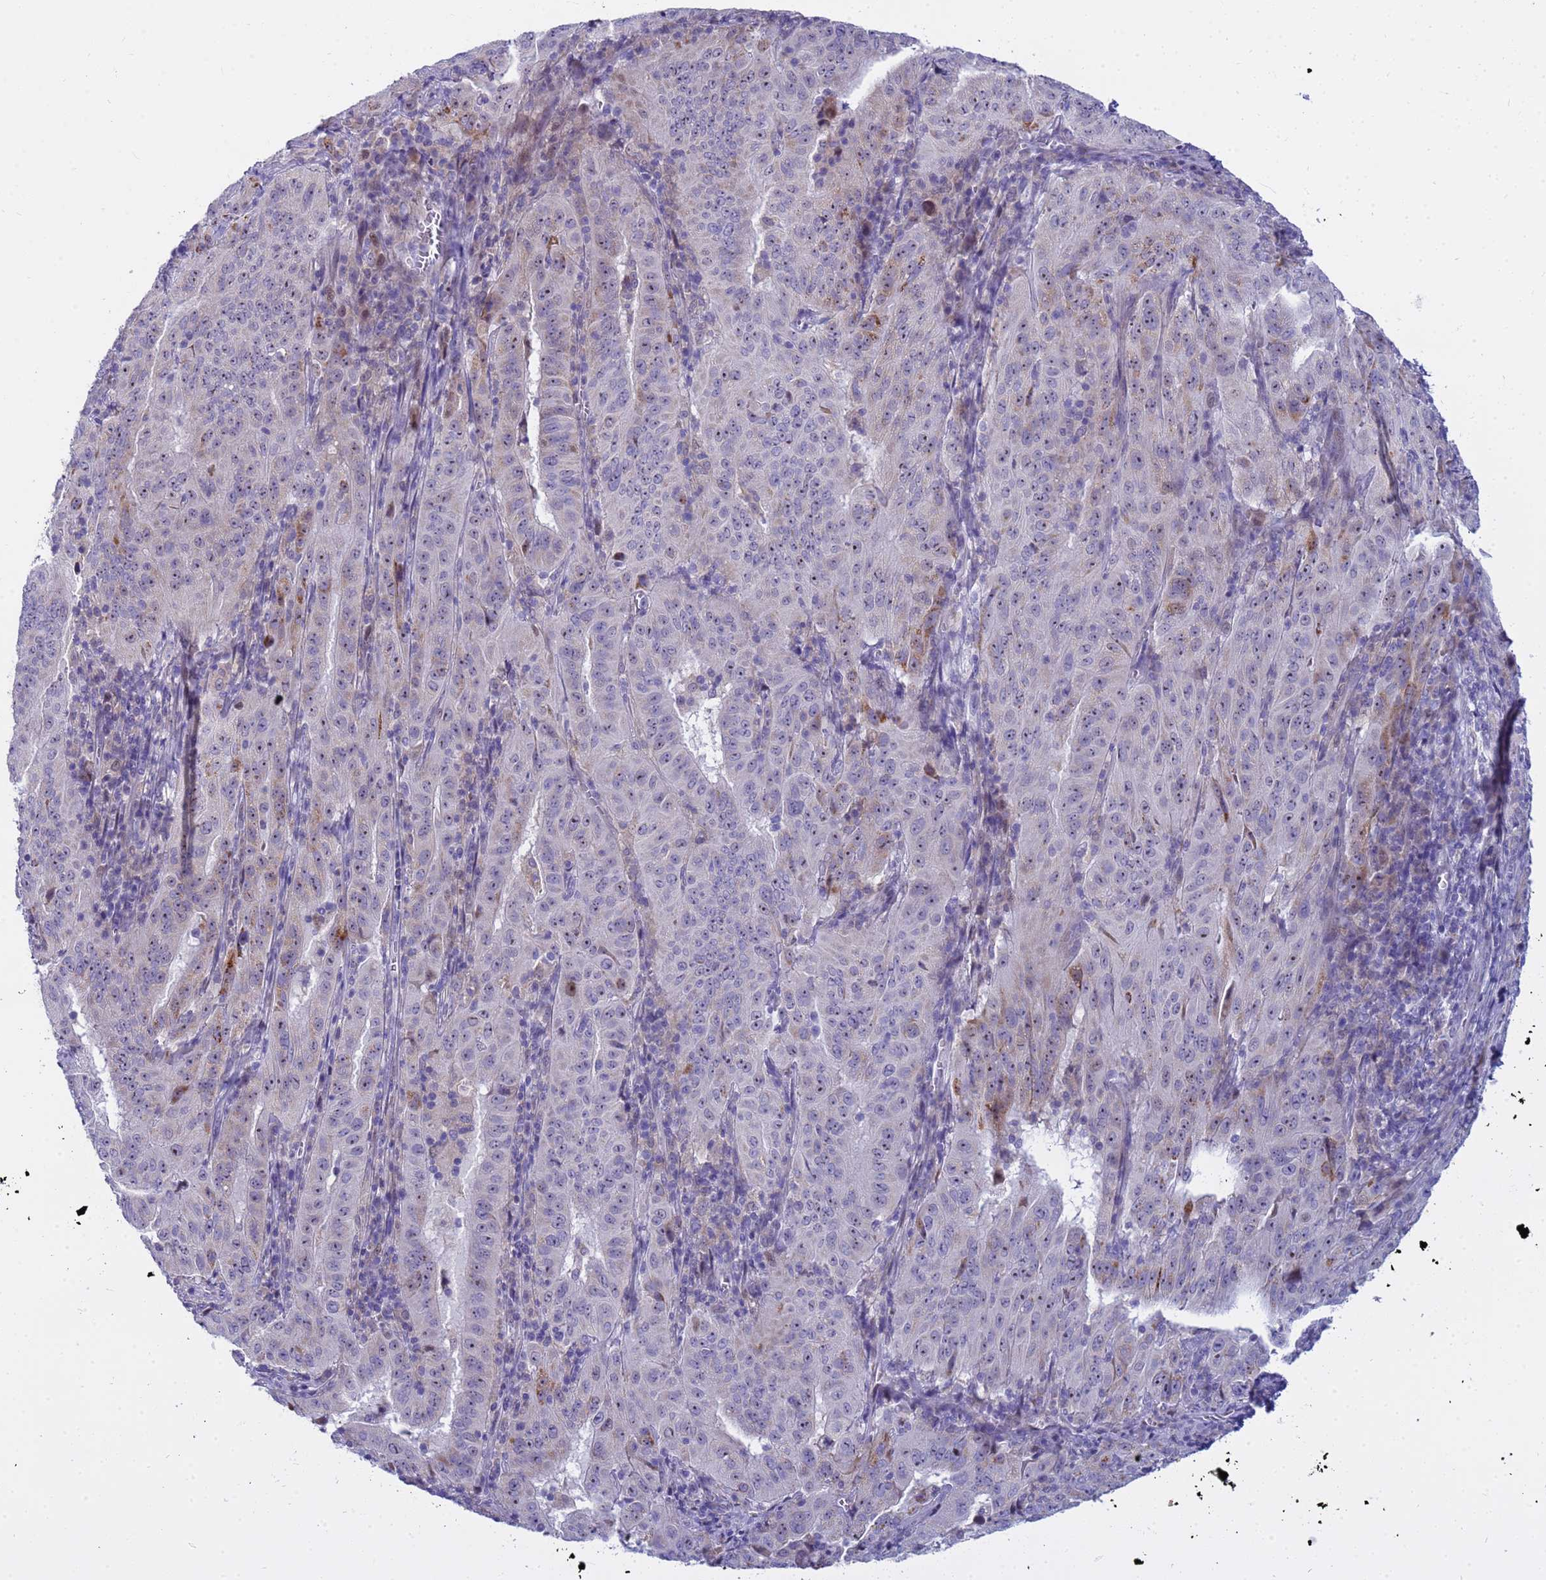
{"staining": {"intensity": "moderate", "quantity": "<25%", "location": "nuclear"}, "tissue": "pancreatic cancer", "cell_type": "Tumor cells", "image_type": "cancer", "snomed": [{"axis": "morphology", "description": "Adenocarcinoma, NOS"}, {"axis": "topography", "description": "Pancreas"}], "caption": "Brown immunohistochemical staining in adenocarcinoma (pancreatic) exhibits moderate nuclear positivity in approximately <25% of tumor cells. The protein of interest is shown in brown color, while the nuclei are stained blue.", "gene": "LRATD1", "patient": {"sex": "male", "age": 63}}